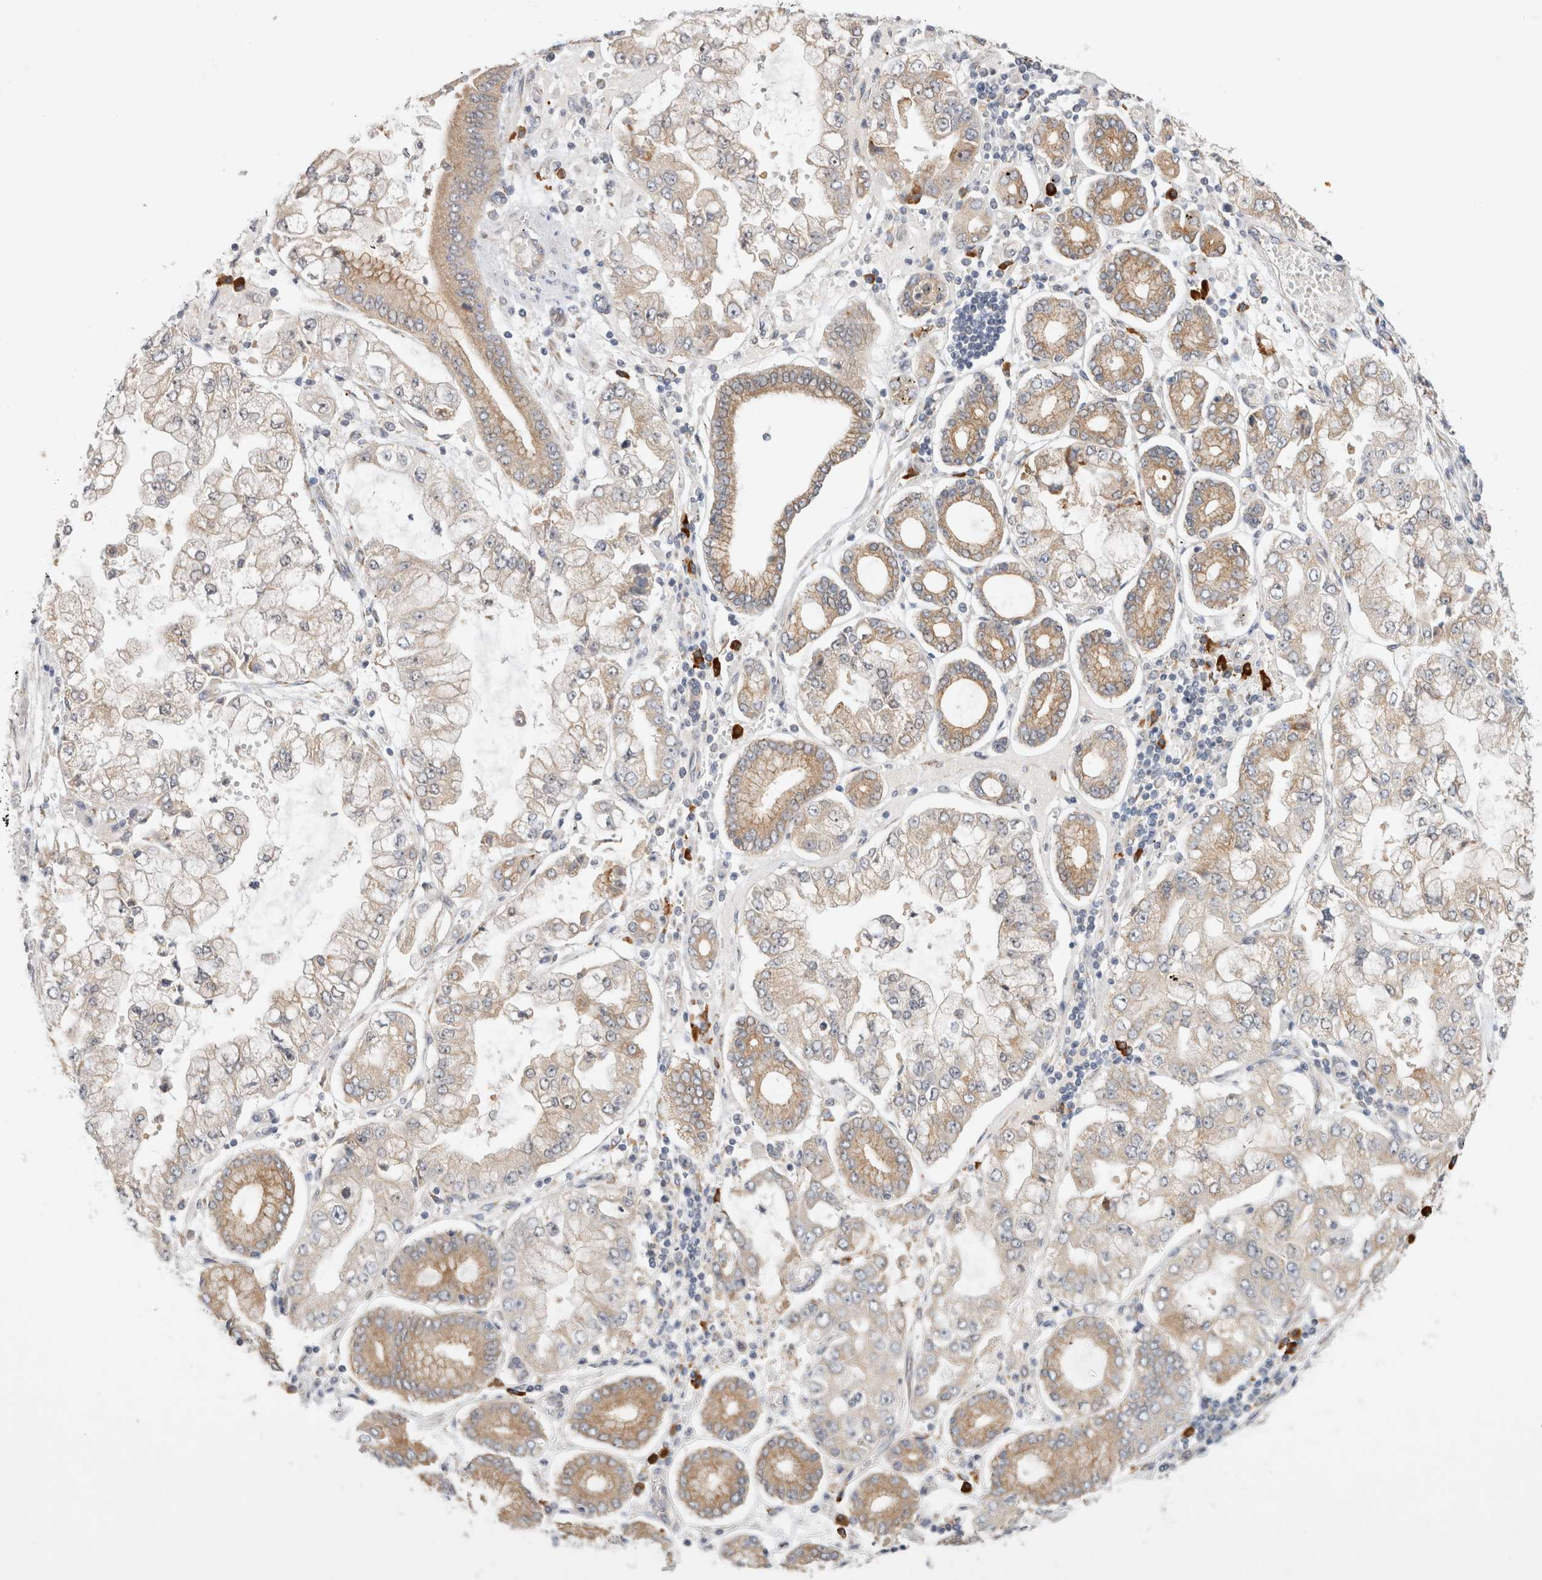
{"staining": {"intensity": "moderate", "quantity": "25%-75%", "location": "cytoplasmic/membranous"}, "tissue": "stomach cancer", "cell_type": "Tumor cells", "image_type": "cancer", "snomed": [{"axis": "morphology", "description": "Adenocarcinoma, NOS"}, {"axis": "topography", "description": "Stomach"}], "caption": "DAB (3,3'-diaminobenzidine) immunohistochemical staining of human stomach adenocarcinoma reveals moderate cytoplasmic/membranous protein expression in approximately 25%-75% of tumor cells. The staining was performed using DAB to visualize the protein expression in brown, while the nuclei were stained in blue with hematoxylin (Magnification: 20x).", "gene": "NEDD4L", "patient": {"sex": "male", "age": 76}}